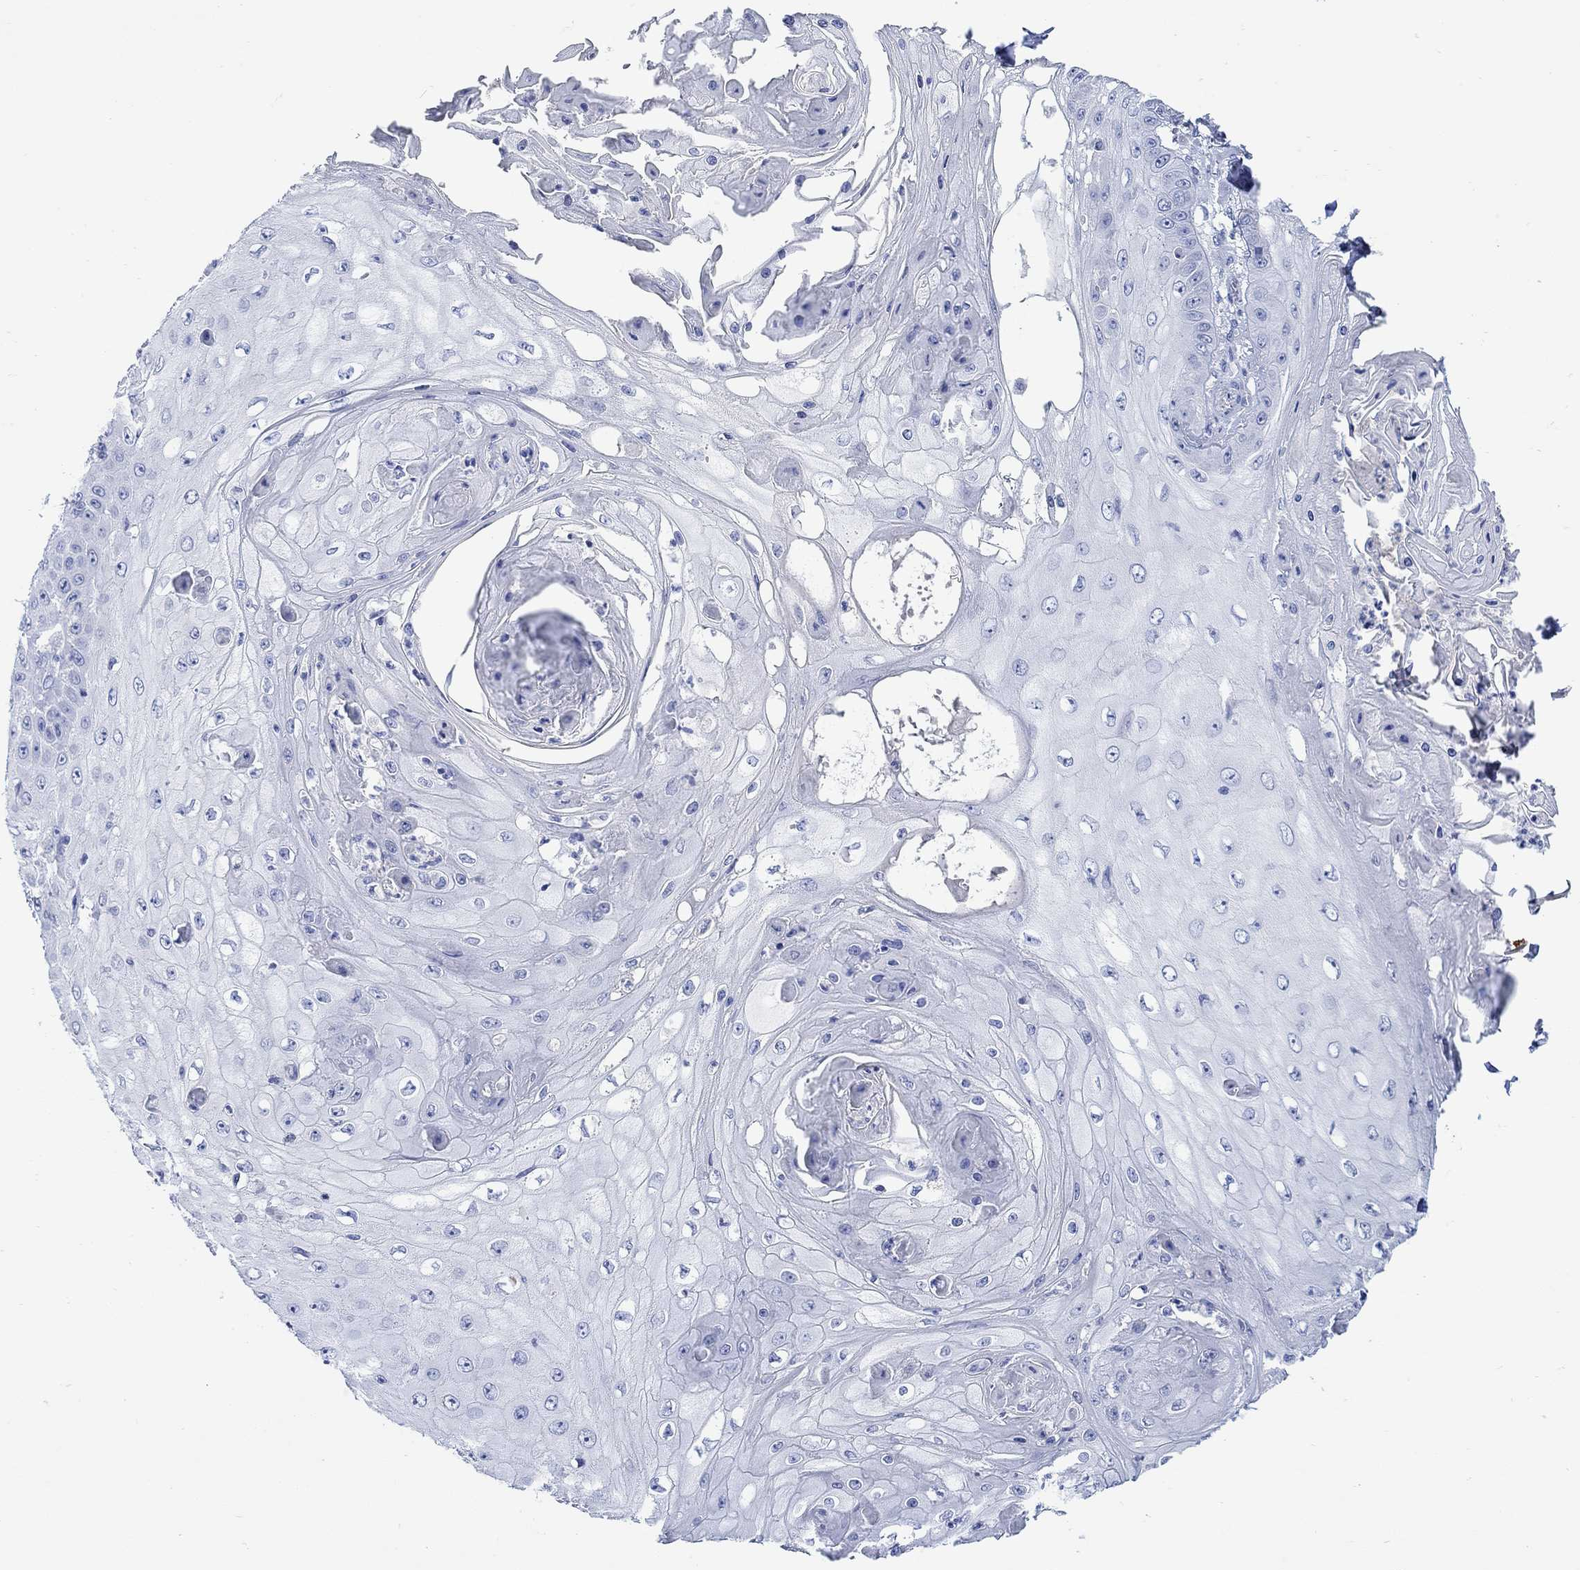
{"staining": {"intensity": "negative", "quantity": "none", "location": "none"}, "tissue": "skin cancer", "cell_type": "Tumor cells", "image_type": "cancer", "snomed": [{"axis": "morphology", "description": "Squamous cell carcinoma, NOS"}, {"axis": "topography", "description": "Skin"}], "caption": "Tumor cells are negative for protein expression in human skin squamous cell carcinoma.", "gene": "P2RY6", "patient": {"sex": "male", "age": 70}}